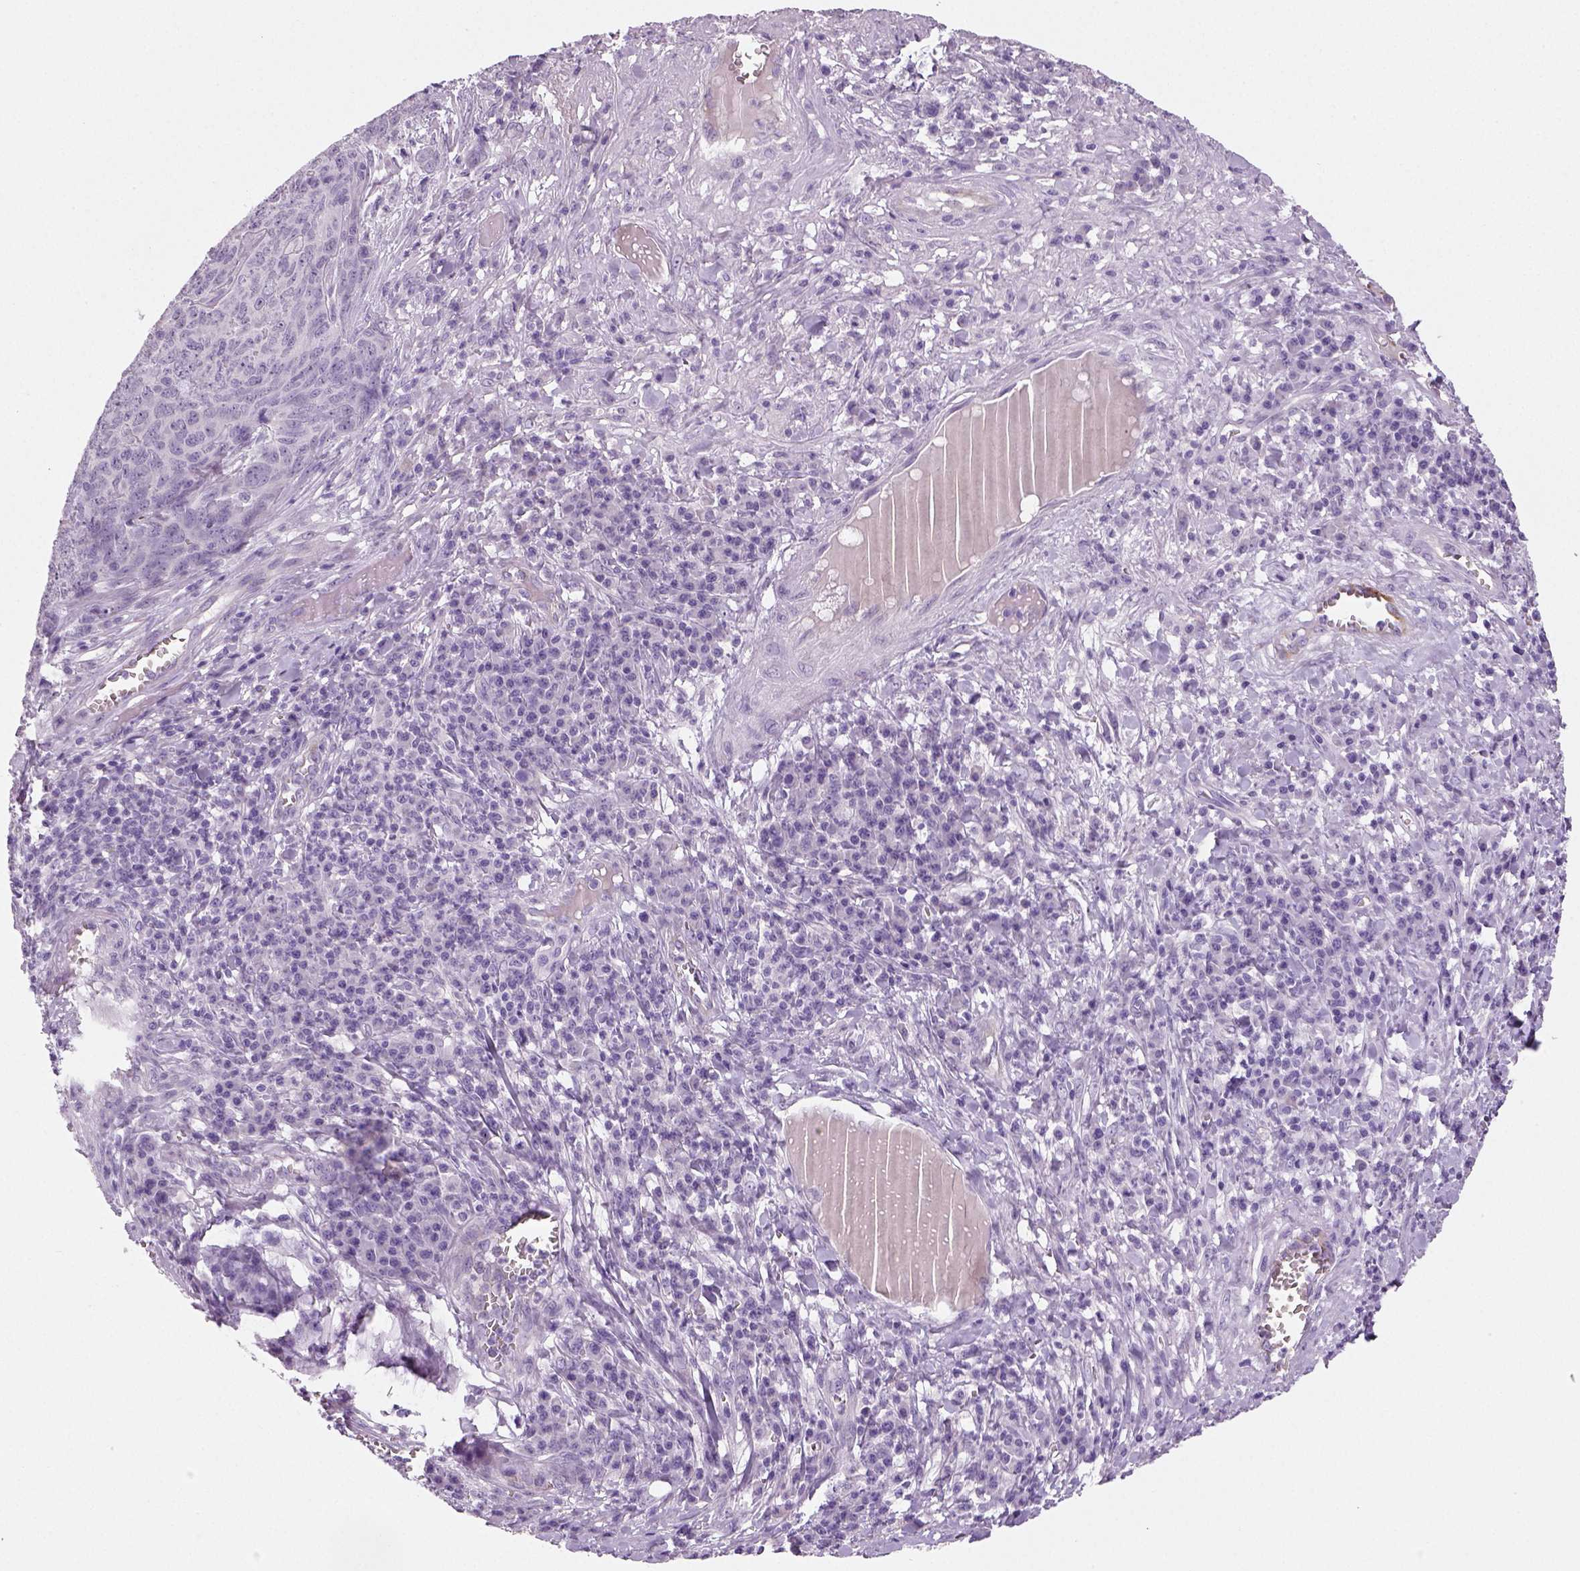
{"staining": {"intensity": "negative", "quantity": "none", "location": "none"}, "tissue": "skin cancer", "cell_type": "Tumor cells", "image_type": "cancer", "snomed": [{"axis": "morphology", "description": "Squamous cell carcinoma, NOS"}, {"axis": "topography", "description": "Skin"}, {"axis": "topography", "description": "Anal"}], "caption": "Protein analysis of squamous cell carcinoma (skin) shows no significant expression in tumor cells.", "gene": "TSPAN7", "patient": {"sex": "female", "age": 51}}